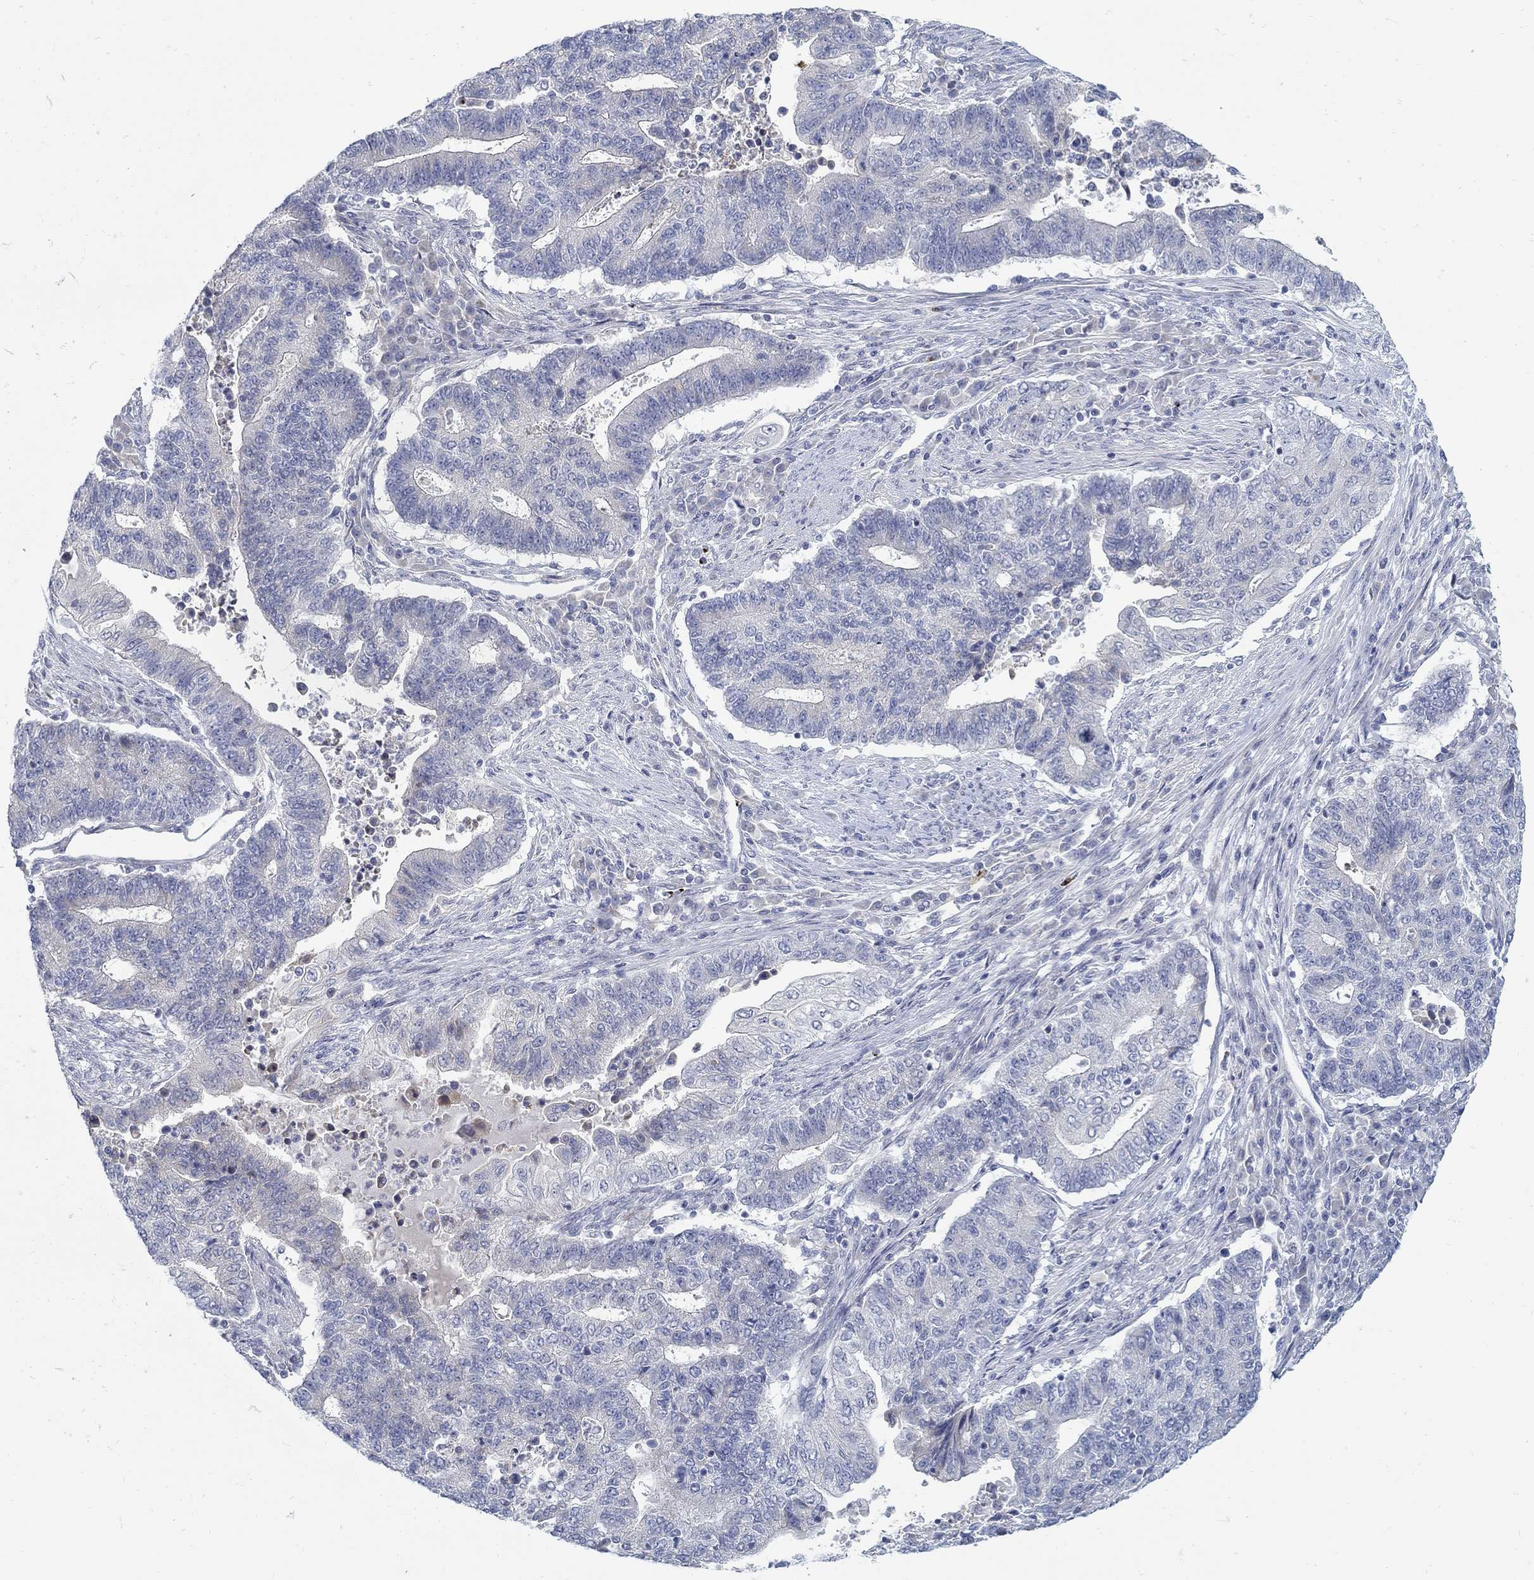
{"staining": {"intensity": "negative", "quantity": "none", "location": "none"}, "tissue": "endometrial cancer", "cell_type": "Tumor cells", "image_type": "cancer", "snomed": [{"axis": "morphology", "description": "Adenocarcinoma, NOS"}, {"axis": "topography", "description": "Uterus"}, {"axis": "topography", "description": "Endometrium"}], "caption": "Image shows no significant protein expression in tumor cells of adenocarcinoma (endometrial). (IHC, brightfield microscopy, high magnification).", "gene": "ANO7", "patient": {"sex": "female", "age": 54}}